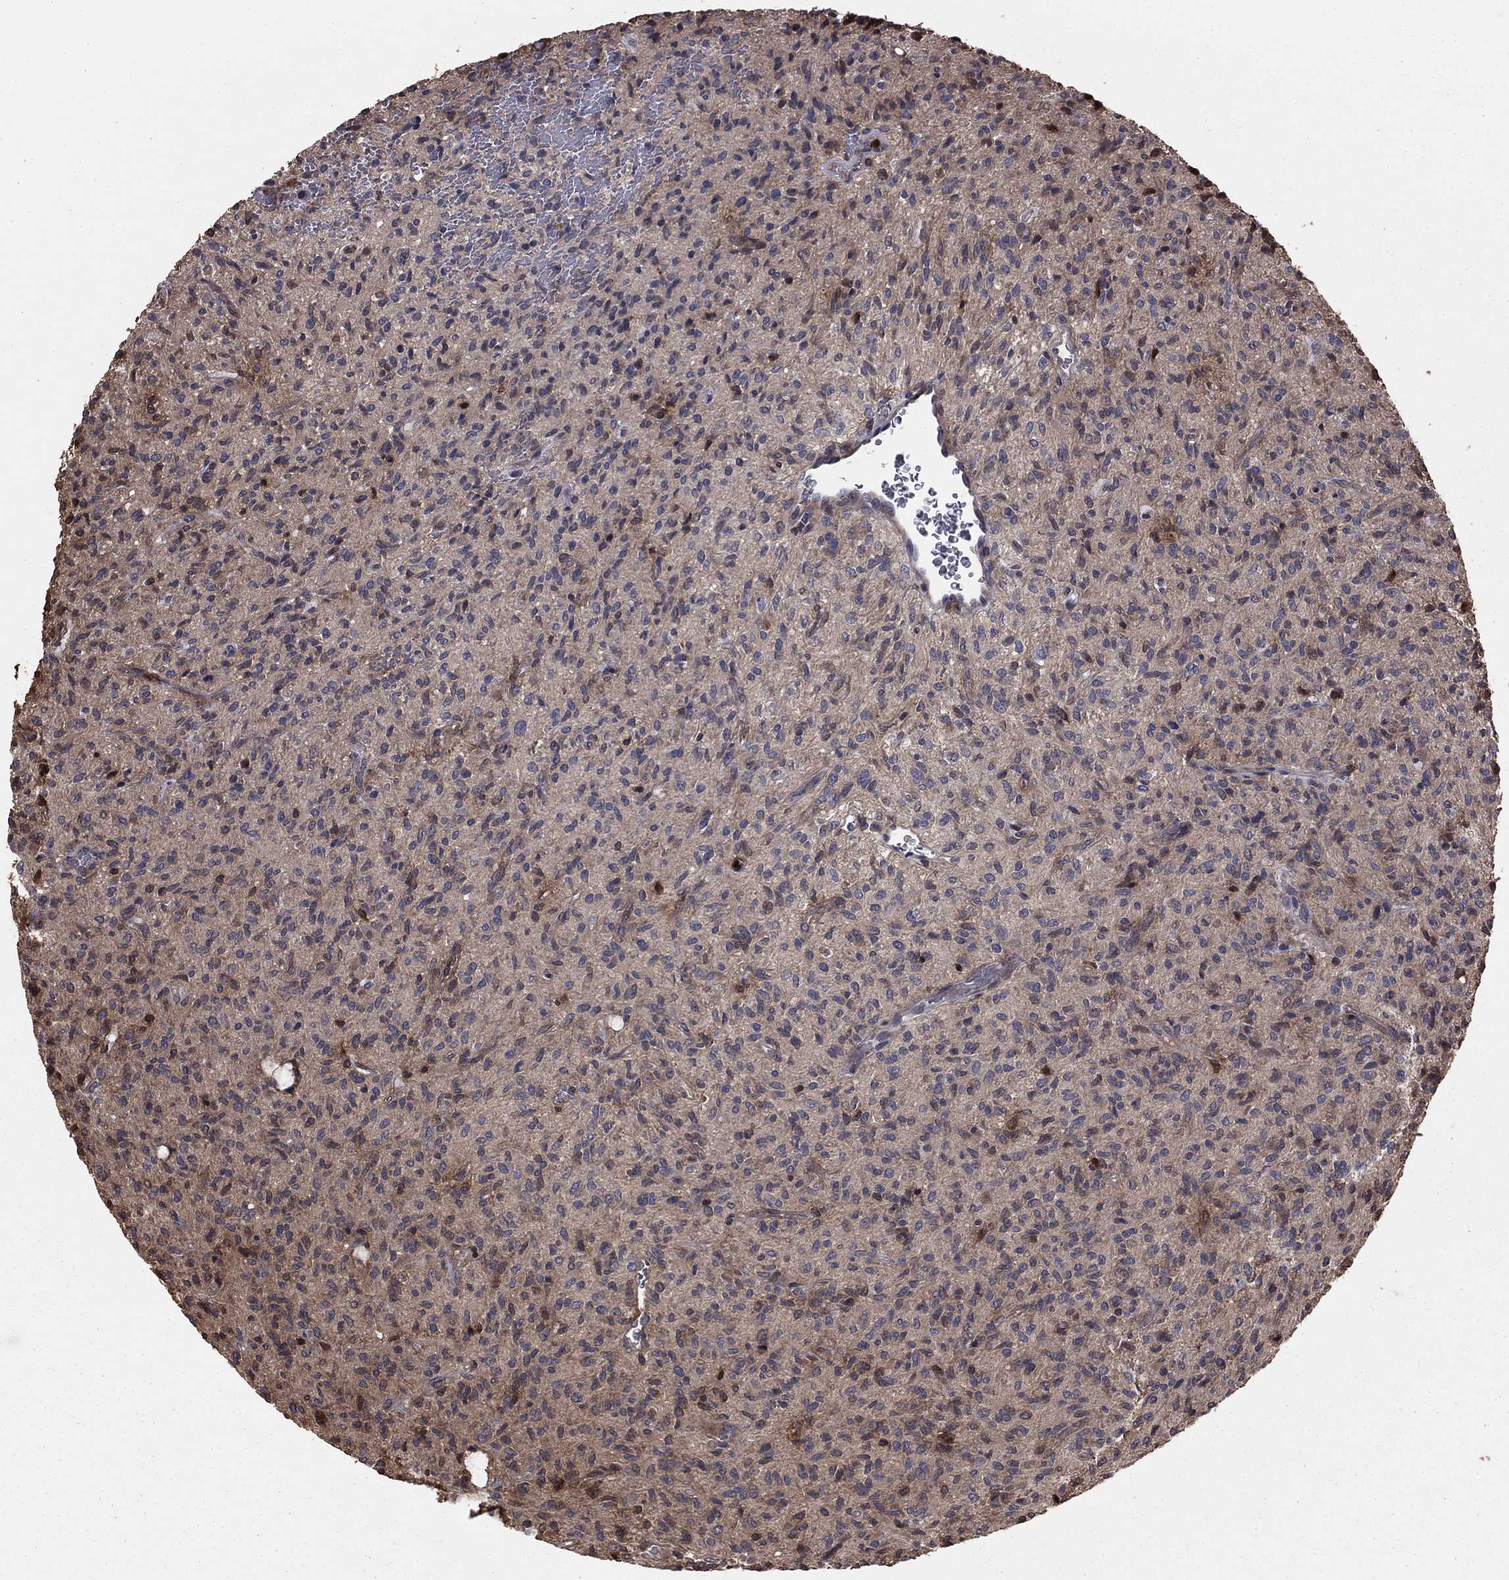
{"staining": {"intensity": "negative", "quantity": "none", "location": "none"}, "tissue": "glioma", "cell_type": "Tumor cells", "image_type": "cancer", "snomed": [{"axis": "morphology", "description": "Glioma, malignant, High grade"}, {"axis": "topography", "description": "Brain"}], "caption": "DAB immunohistochemical staining of malignant high-grade glioma shows no significant expression in tumor cells.", "gene": "GYG1", "patient": {"sex": "male", "age": 64}}